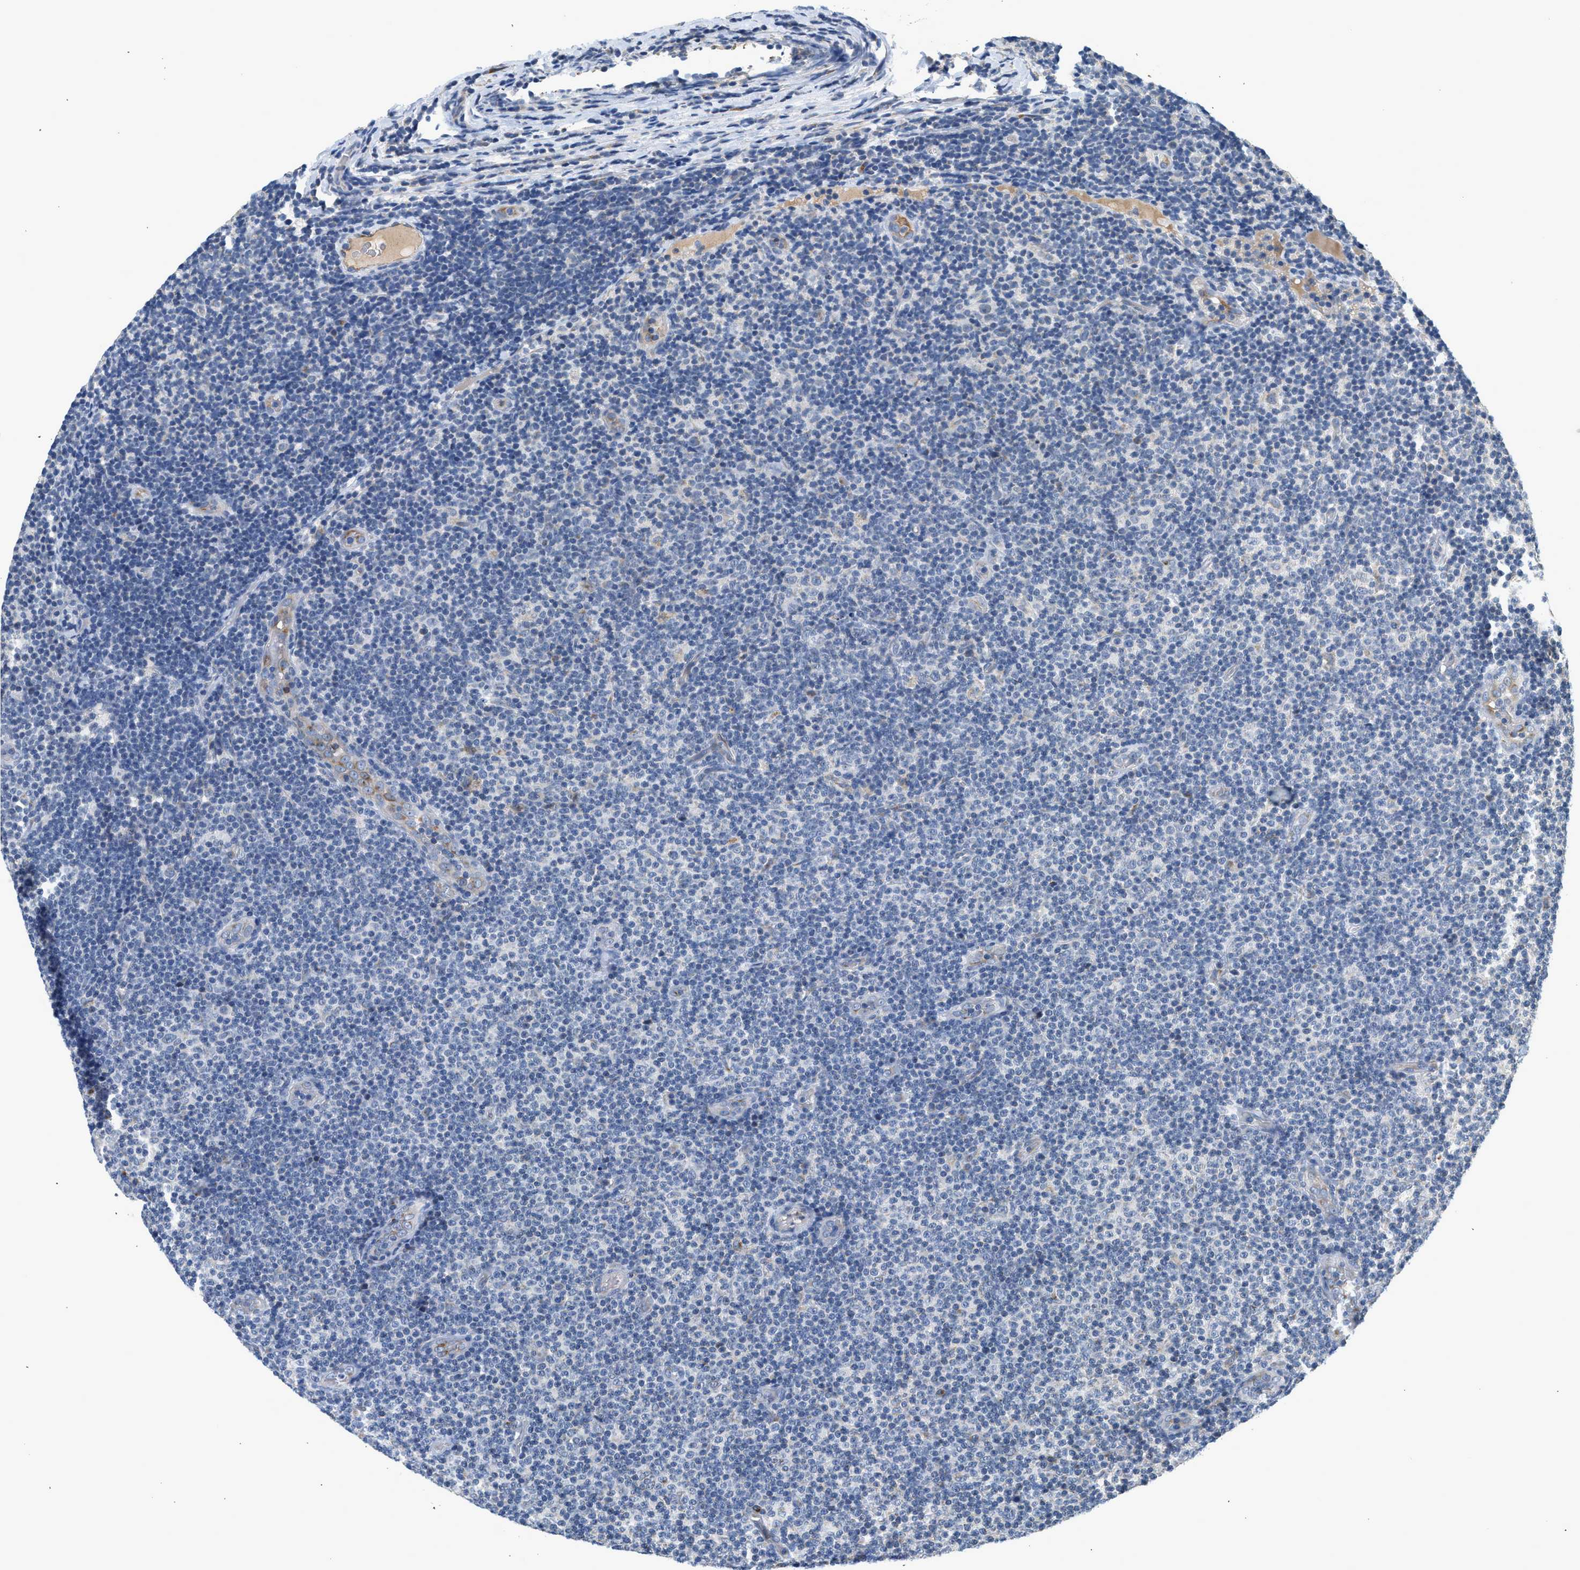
{"staining": {"intensity": "negative", "quantity": "none", "location": "none"}, "tissue": "lymphoma", "cell_type": "Tumor cells", "image_type": "cancer", "snomed": [{"axis": "morphology", "description": "Malignant lymphoma, non-Hodgkin's type, Low grade"}, {"axis": "topography", "description": "Lymph node"}], "caption": "Immunohistochemistry (IHC) micrograph of human low-grade malignant lymphoma, non-Hodgkin's type stained for a protein (brown), which displays no staining in tumor cells. The staining was performed using DAB (3,3'-diaminobenzidine) to visualize the protein expression in brown, while the nuclei were stained in blue with hematoxylin (Magnification: 20x).", "gene": "PIM1", "patient": {"sex": "male", "age": 83}}